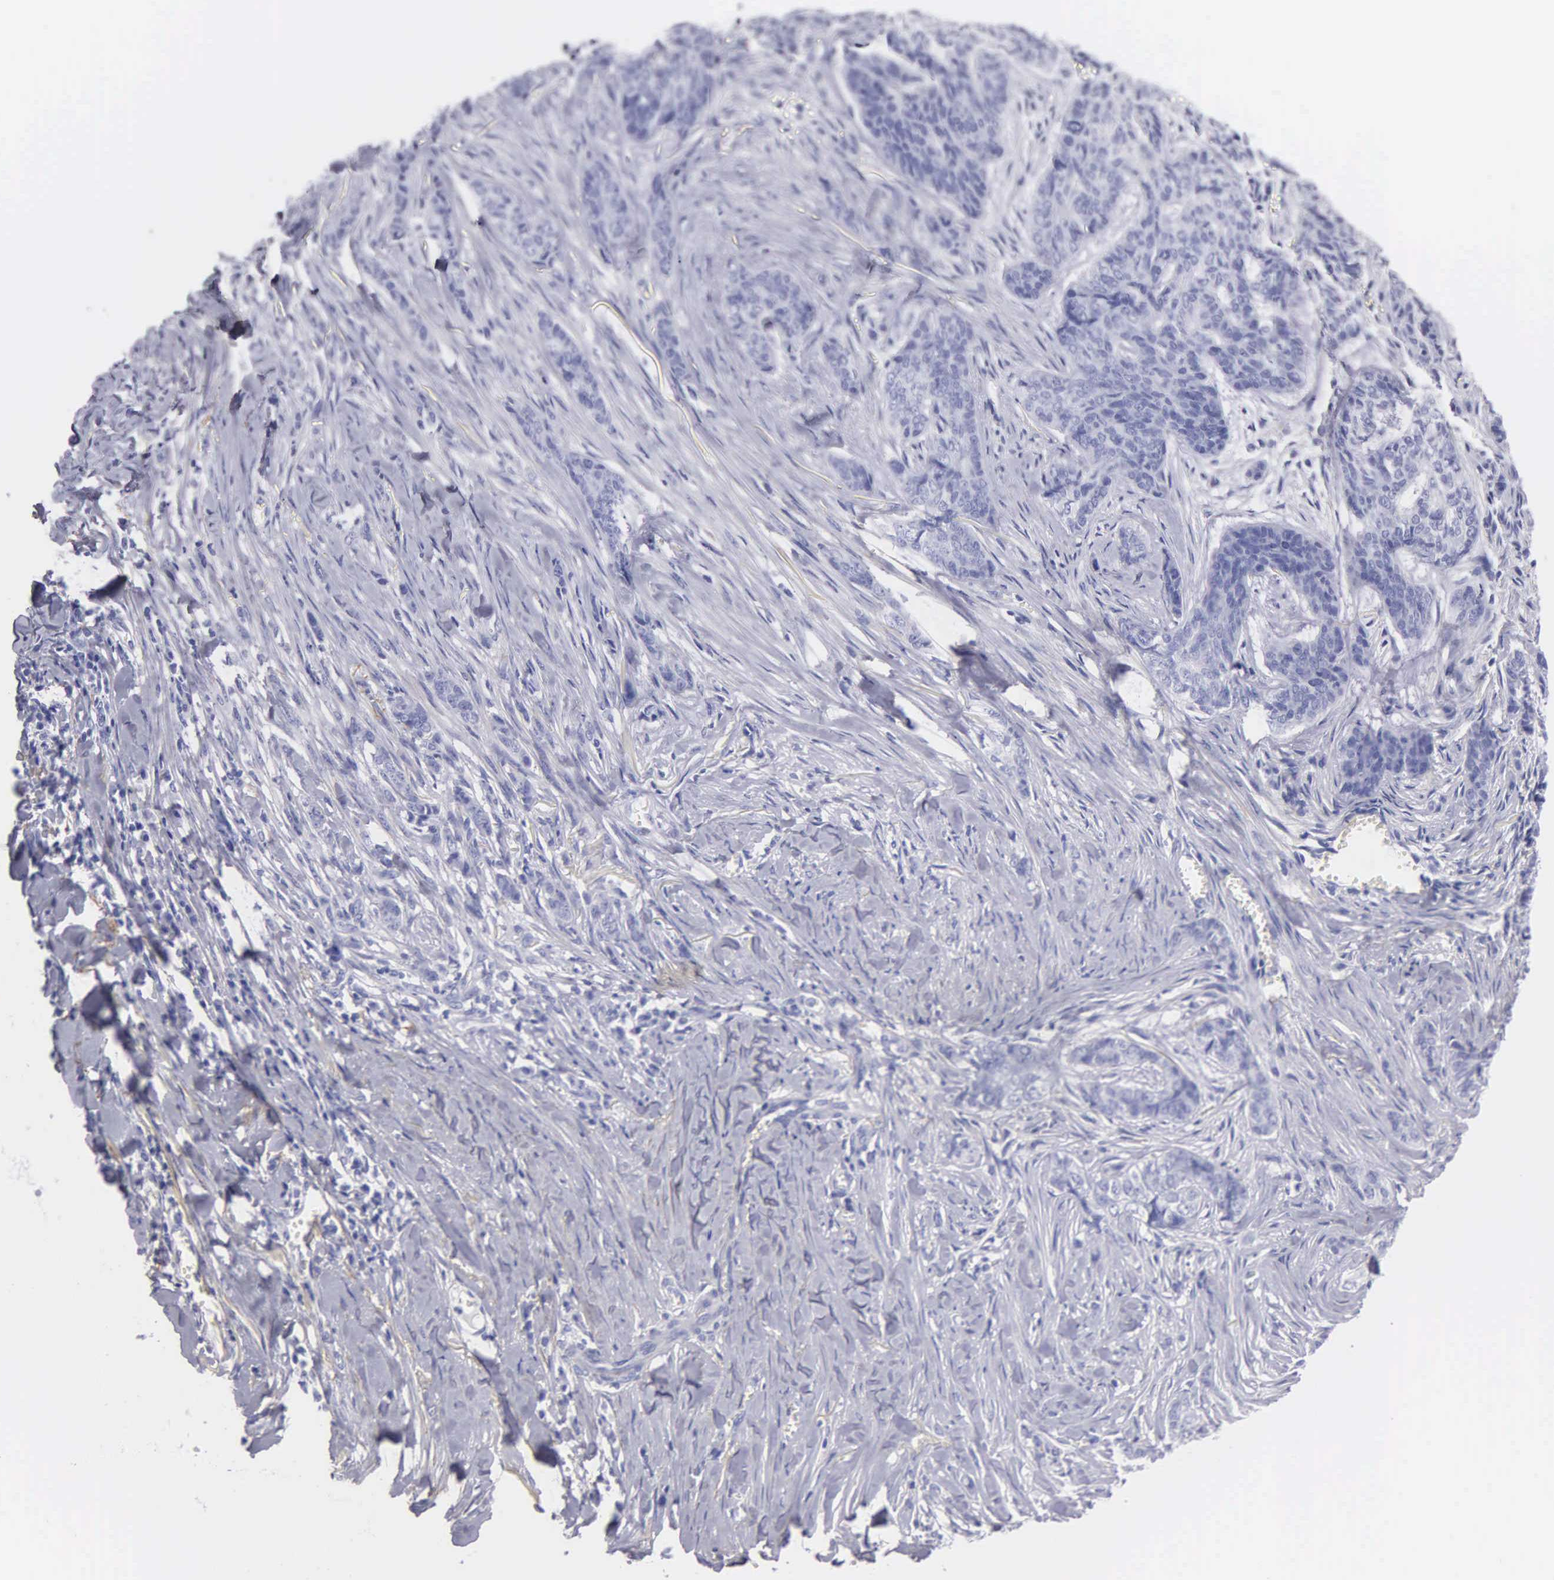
{"staining": {"intensity": "negative", "quantity": "none", "location": "none"}, "tissue": "skin cancer", "cell_type": "Tumor cells", "image_type": "cancer", "snomed": [{"axis": "morphology", "description": "Normal tissue, NOS"}, {"axis": "morphology", "description": "Basal cell carcinoma"}, {"axis": "topography", "description": "Skin"}], "caption": "A high-resolution photomicrograph shows immunohistochemistry (IHC) staining of basal cell carcinoma (skin), which demonstrates no significant staining in tumor cells.", "gene": "FBLN5", "patient": {"sex": "female", "age": 65}}